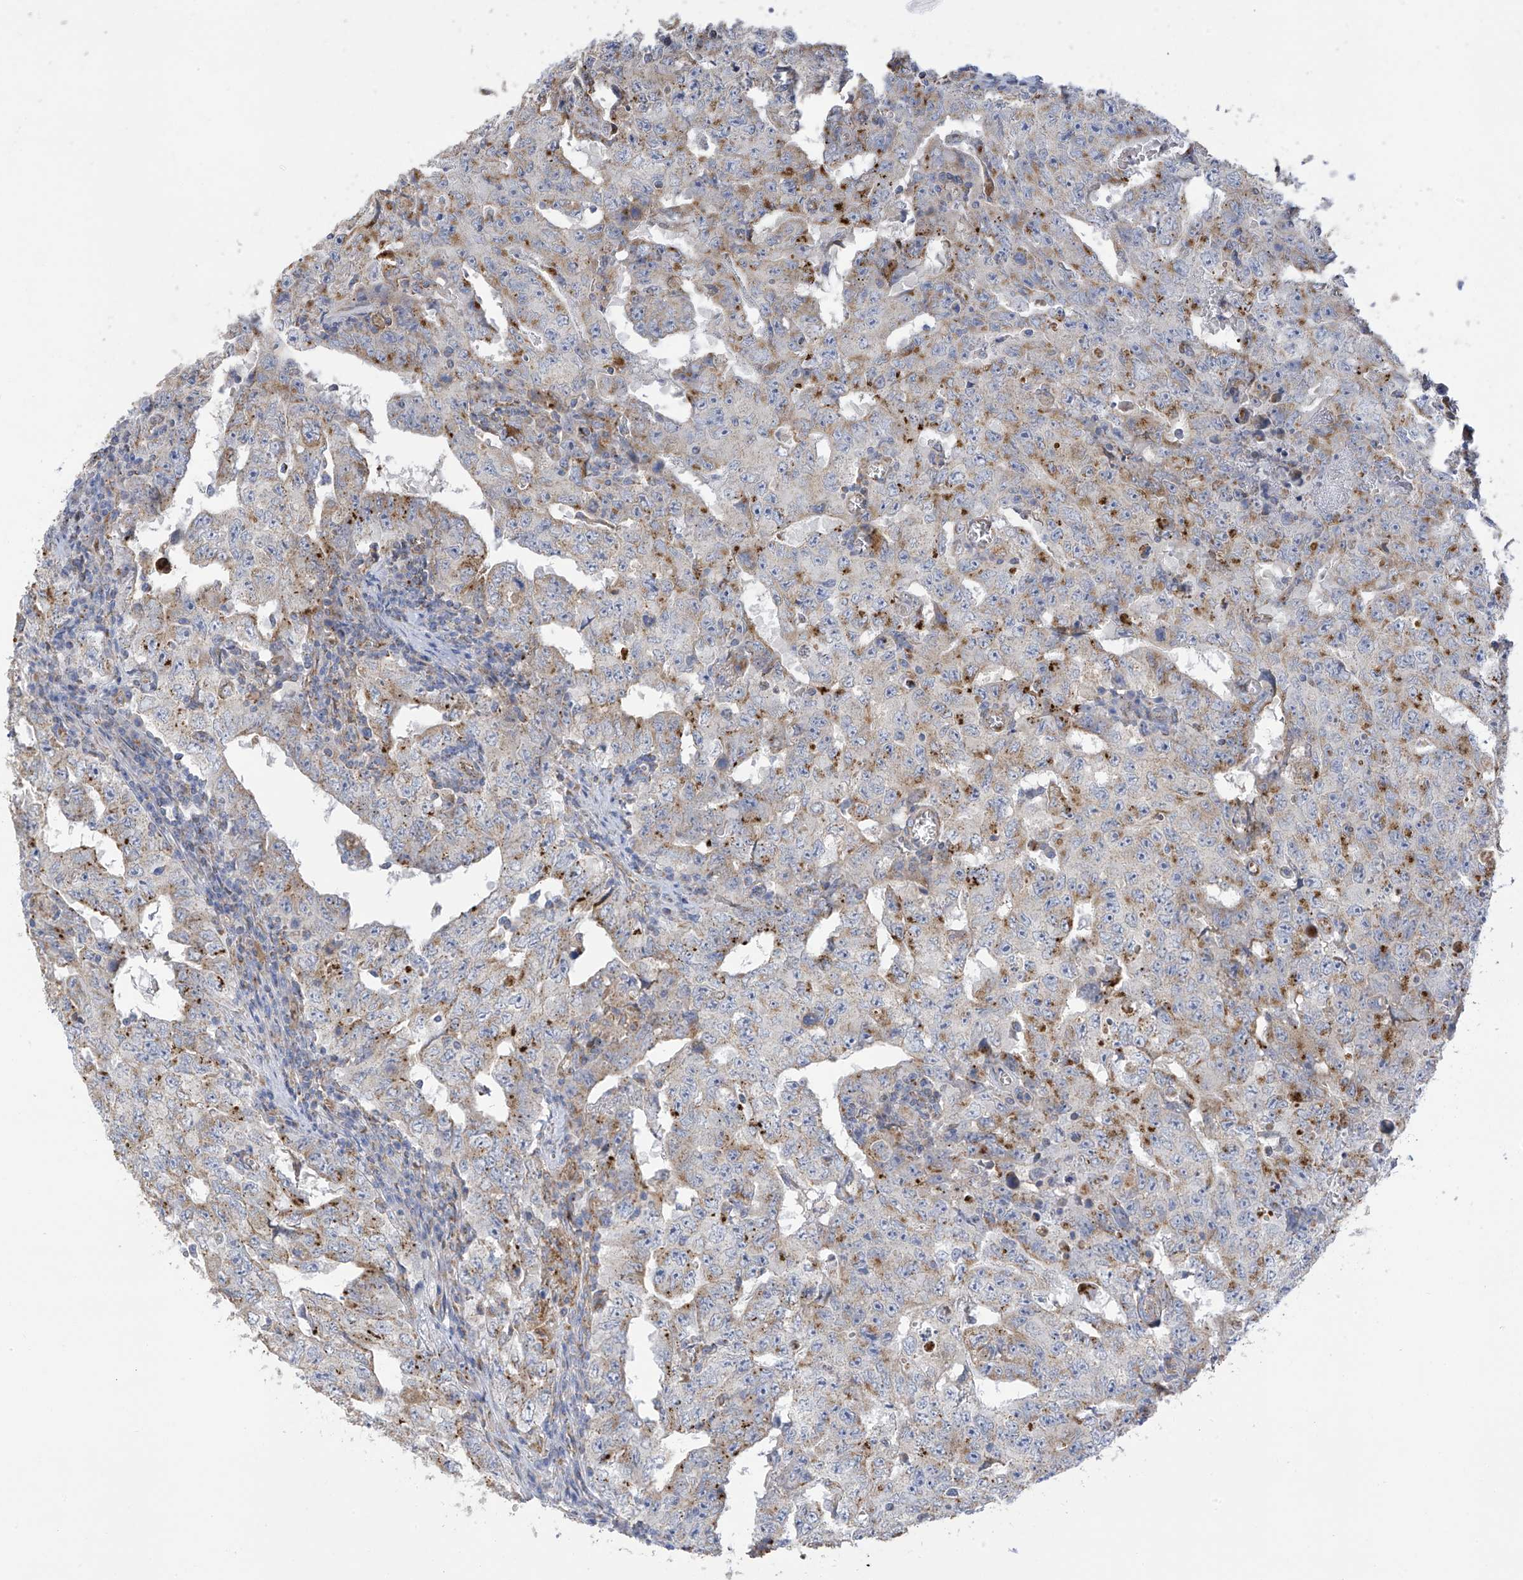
{"staining": {"intensity": "moderate", "quantity": "25%-75%", "location": "cytoplasmic/membranous"}, "tissue": "testis cancer", "cell_type": "Tumor cells", "image_type": "cancer", "snomed": [{"axis": "morphology", "description": "Carcinoma, Embryonal, NOS"}, {"axis": "topography", "description": "Testis"}], "caption": "The micrograph demonstrates a brown stain indicating the presence of a protein in the cytoplasmic/membranous of tumor cells in testis embryonal carcinoma.", "gene": "ITM2B", "patient": {"sex": "male", "age": 26}}